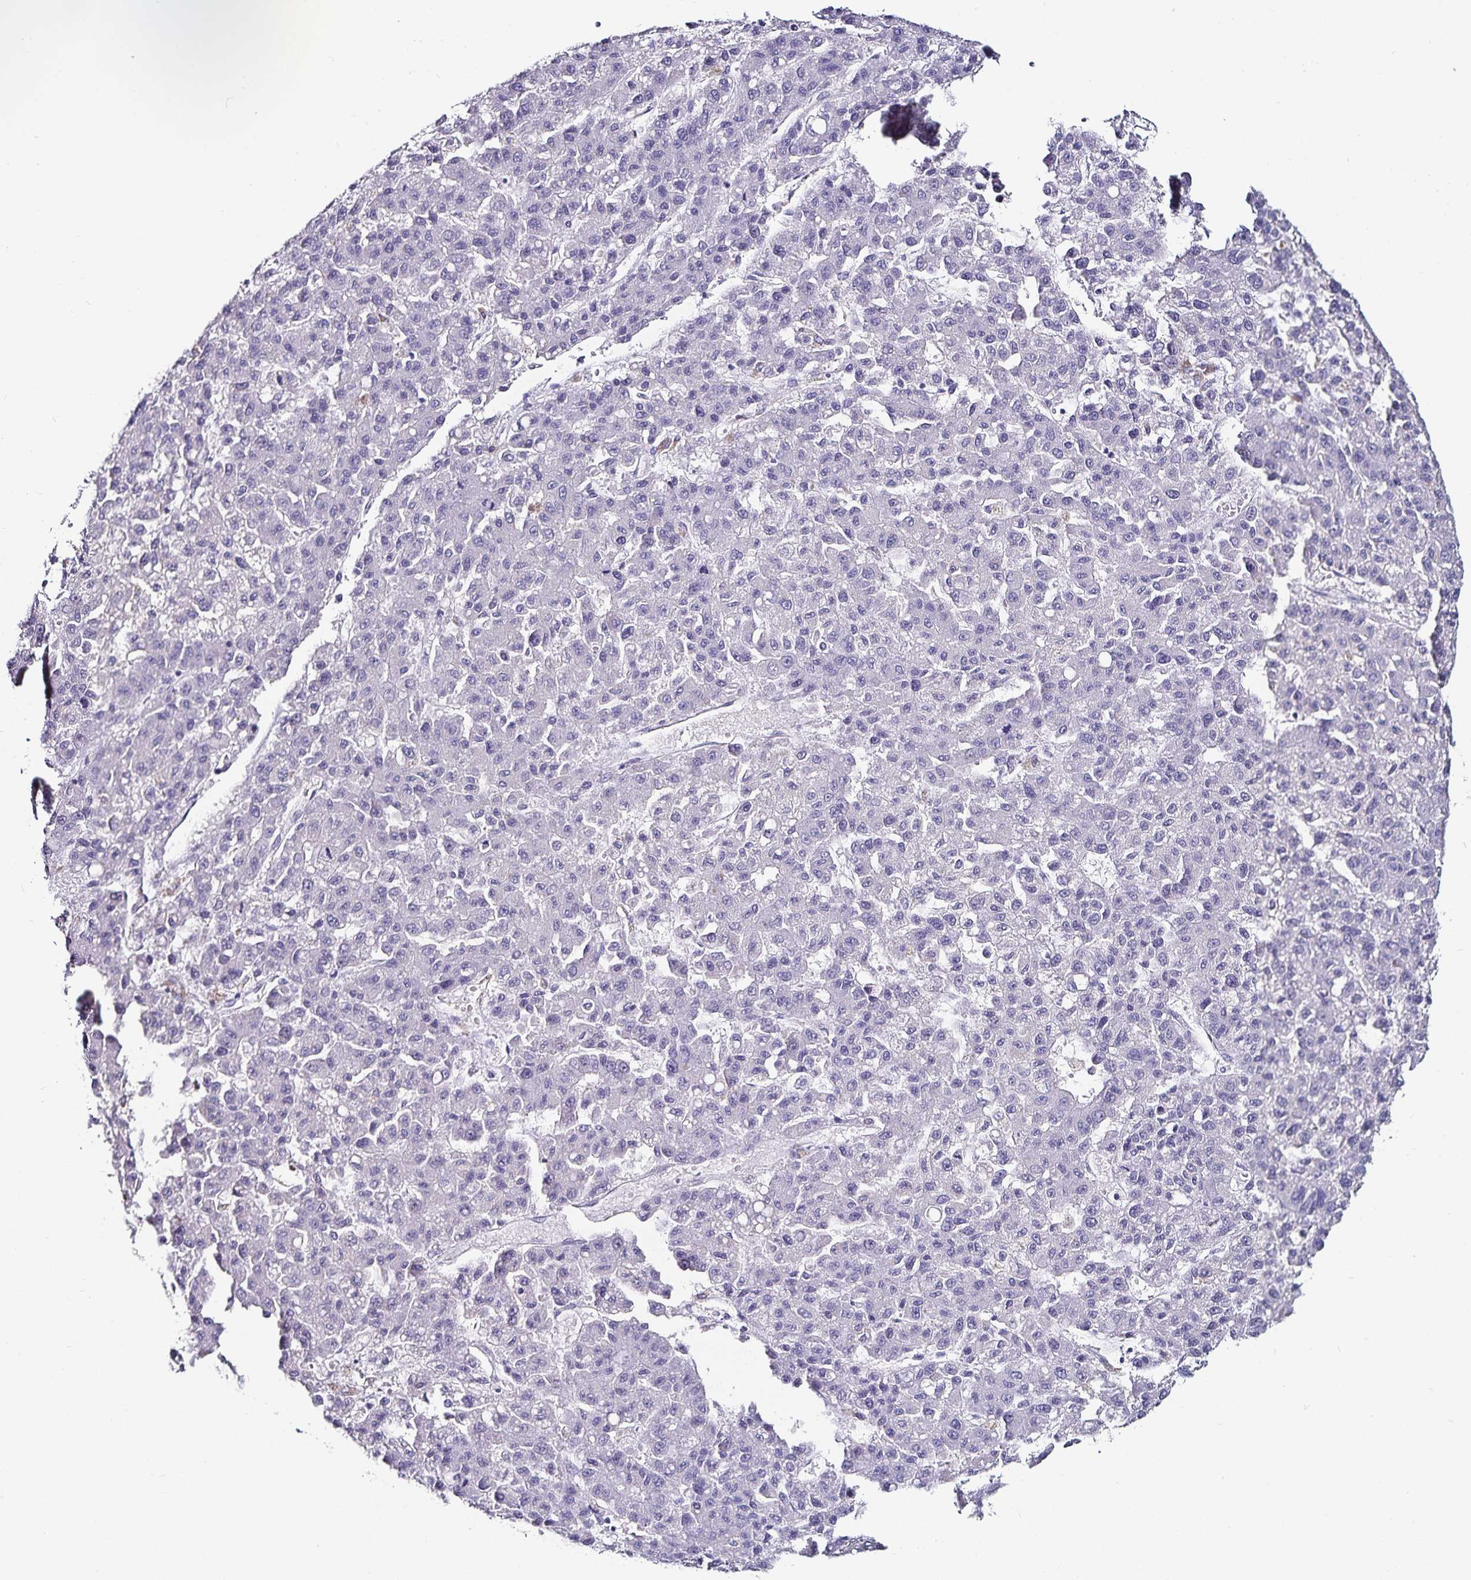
{"staining": {"intensity": "negative", "quantity": "none", "location": "none"}, "tissue": "liver cancer", "cell_type": "Tumor cells", "image_type": "cancer", "snomed": [{"axis": "morphology", "description": "Carcinoma, Hepatocellular, NOS"}, {"axis": "topography", "description": "Liver"}], "caption": "Tumor cells show no significant positivity in liver hepatocellular carcinoma.", "gene": "TSPAN7", "patient": {"sex": "male", "age": 70}}